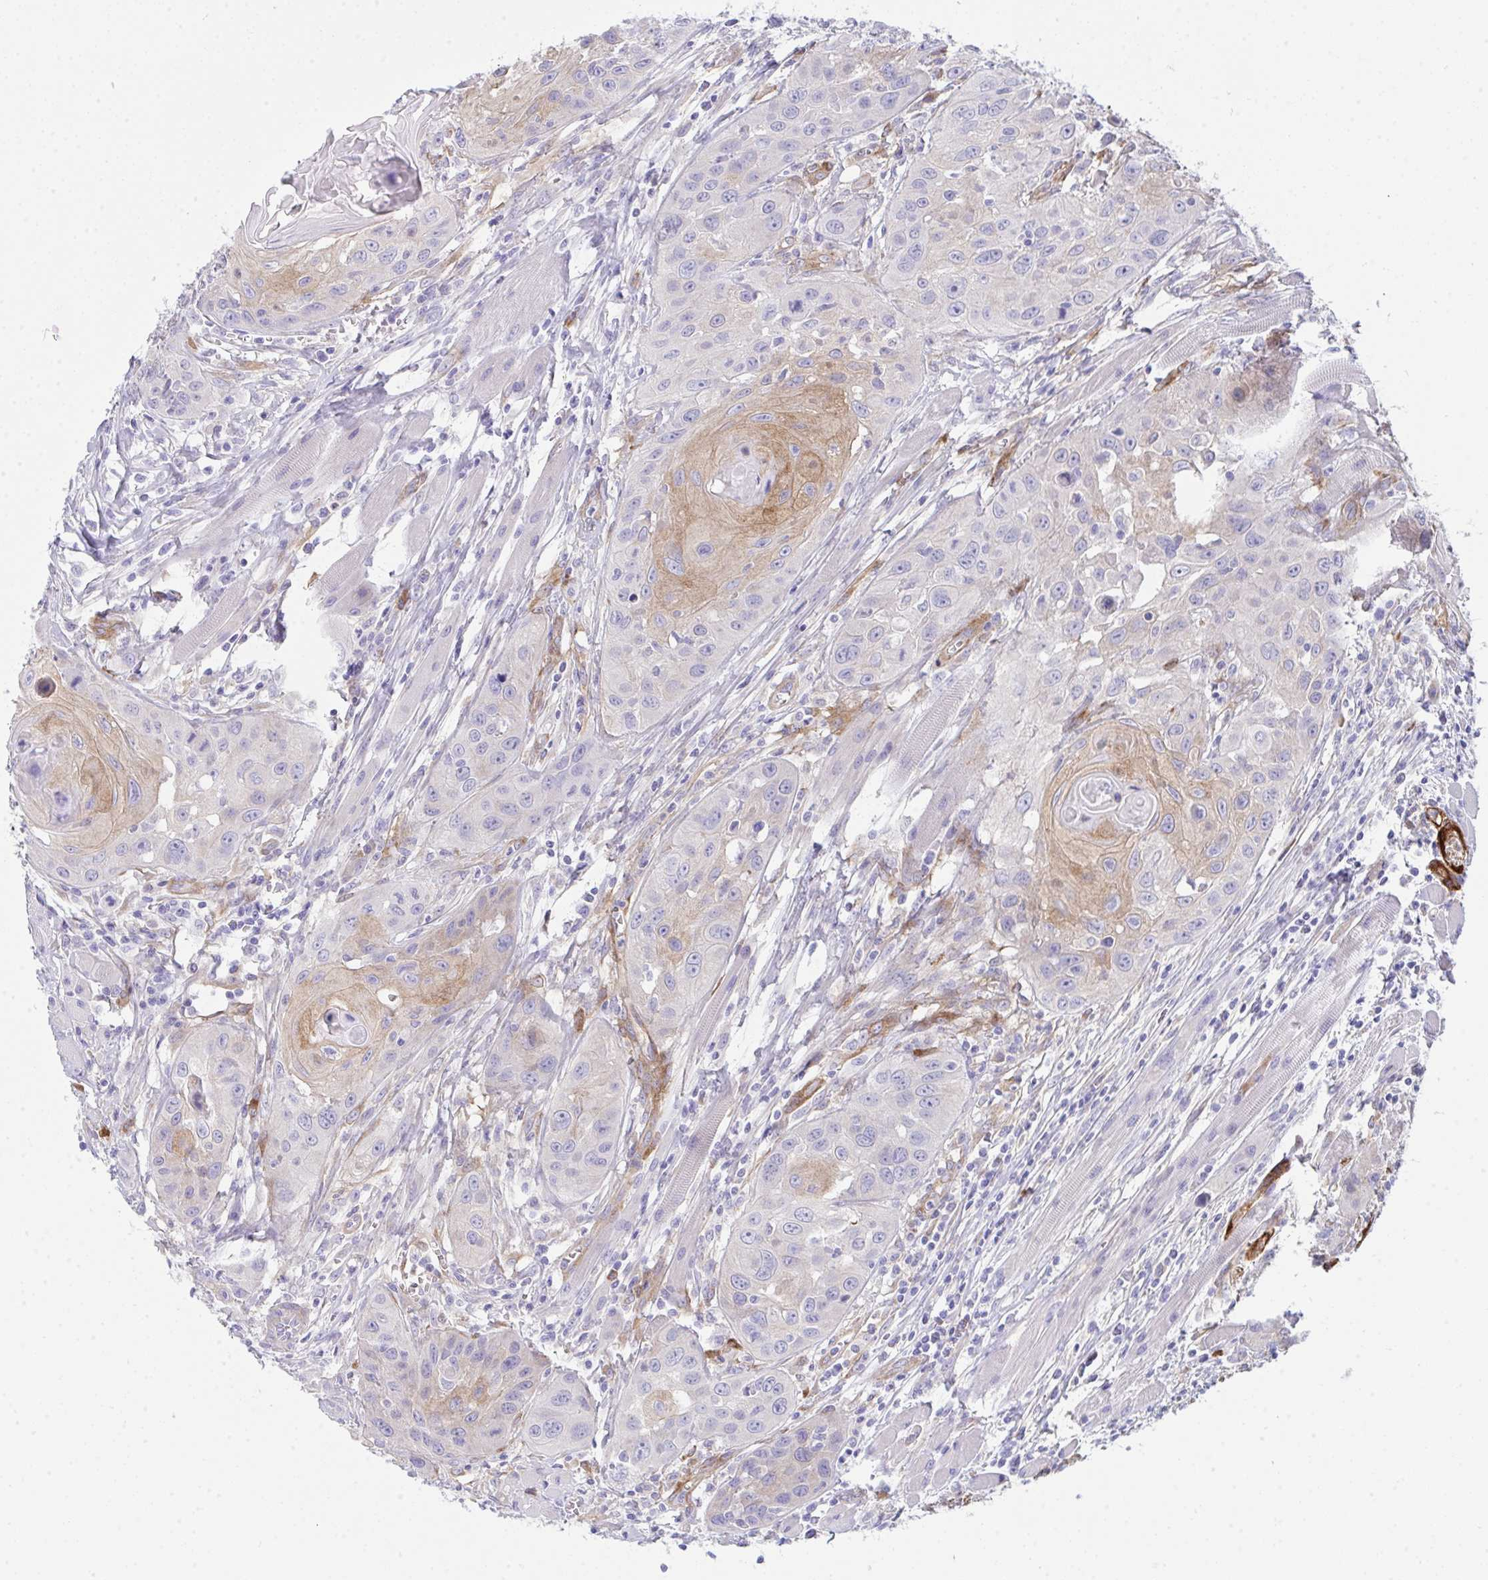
{"staining": {"intensity": "moderate", "quantity": "25%-75%", "location": "cytoplasmic/membranous"}, "tissue": "head and neck cancer", "cell_type": "Tumor cells", "image_type": "cancer", "snomed": [{"axis": "morphology", "description": "Squamous cell carcinoma, NOS"}, {"axis": "topography", "description": "Oral tissue"}, {"axis": "topography", "description": "Head-Neck"}], "caption": "Squamous cell carcinoma (head and neck) tissue displays moderate cytoplasmic/membranous expression in about 25%-75% of tumor cells, visualized by immunohistochemistry.", "gene": "GAB1", "patient": {"sex": "male", "age": 58}}